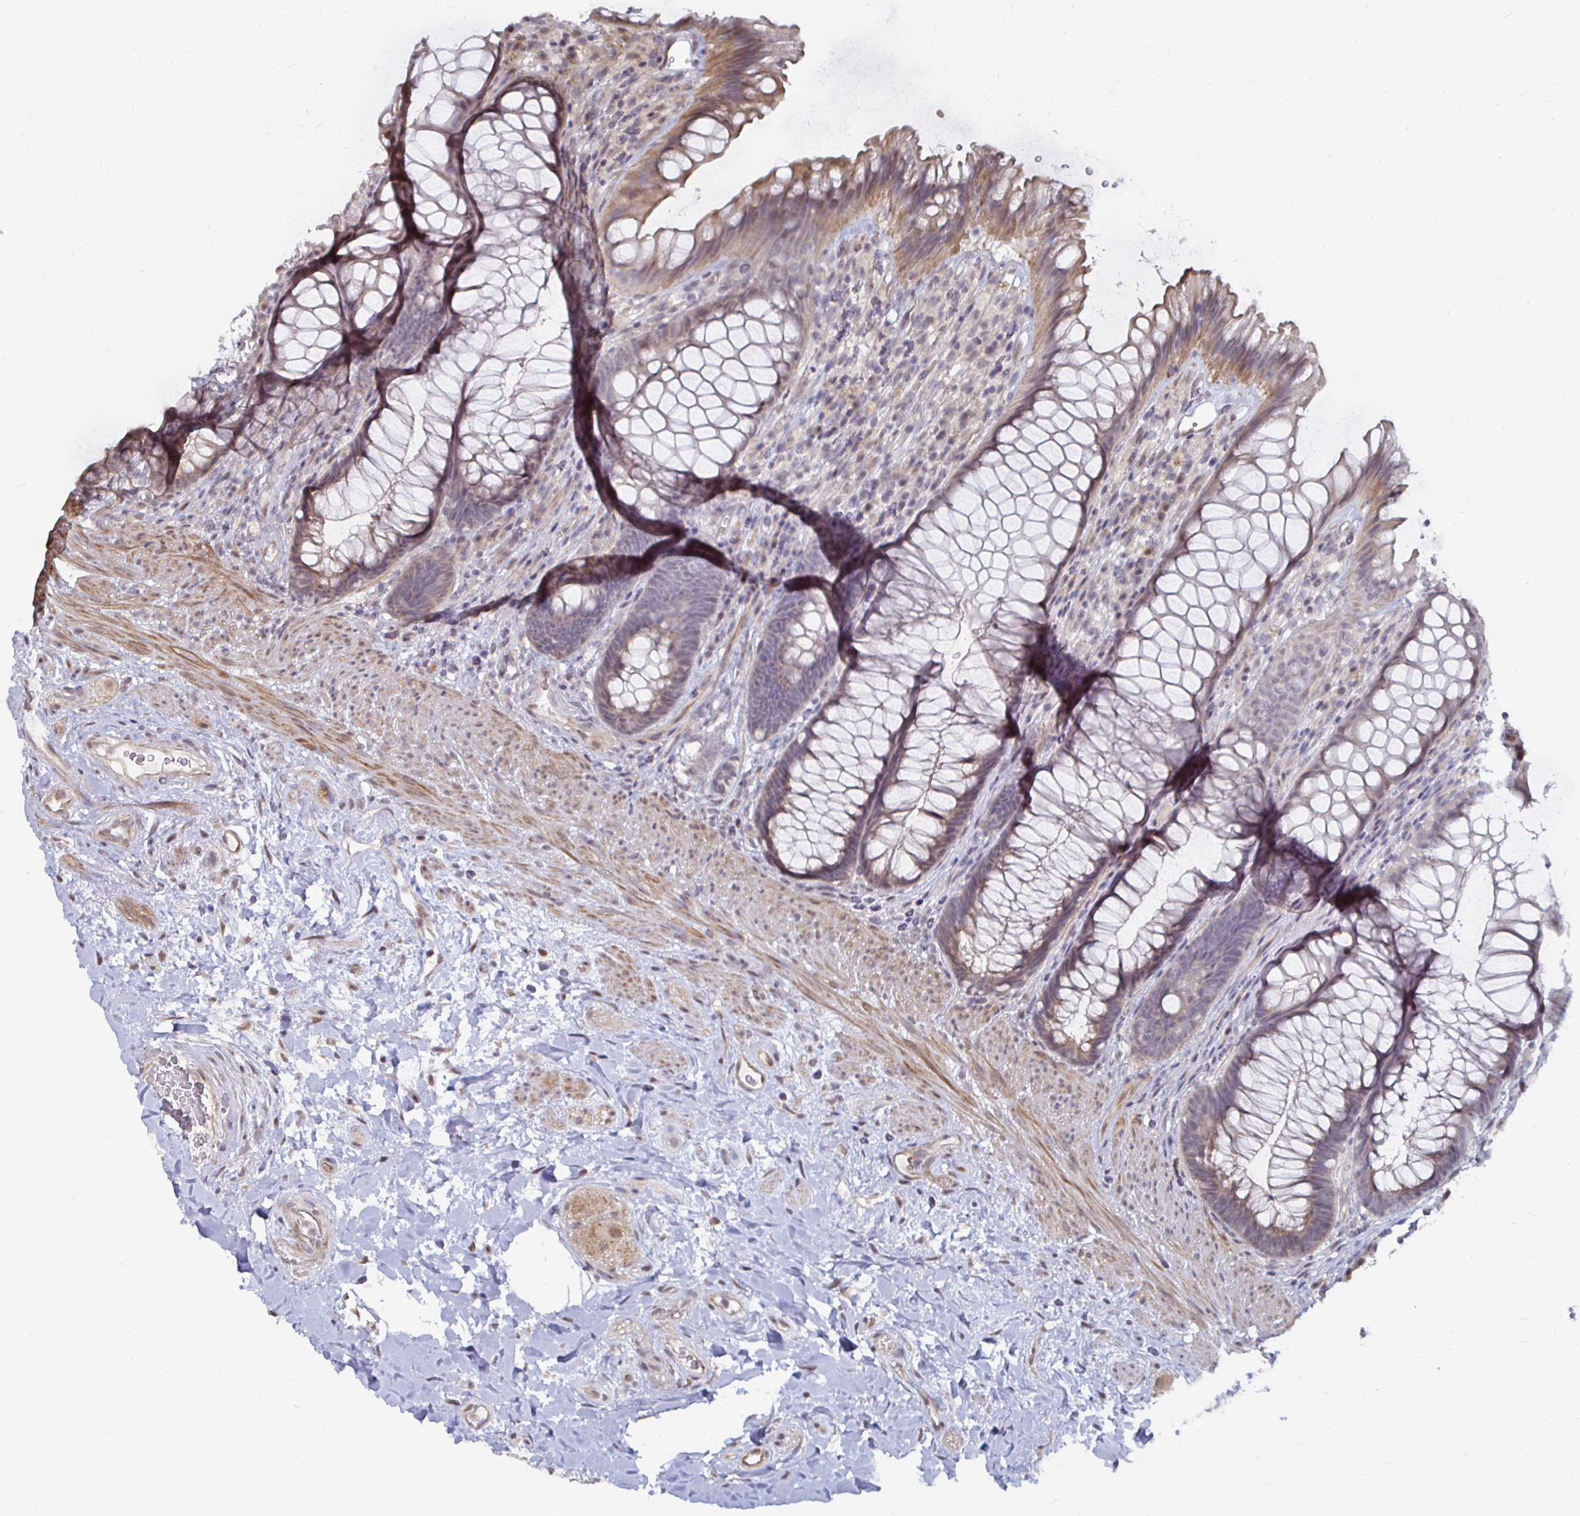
{"staining": {"intensity": "weak", "quantity": "25%-75%", "location": "cytoplasmic/membranous"}, "tissue": "rectum", "cell_type": "Glandular cells", "image_type": "normal", "snomed": [{"axis": "morphology", "description": "Normal tissue, NOS"}, {"axis": "topography", "description": "Rectum"}], "caption": "Protein expression analysis of normal human rectum reveals weak cytoplasmic/membranous expression in approximately 25%-75% of glandular cells. The protein of interest is stained brown, and the nuclei are stained in blue (DAB (3,3'-diaminobenzidine) IHC with brightfield microscopy, high magnification).", "gene": "CAPN11", "patient": {"sex": "male", "age": 53}}